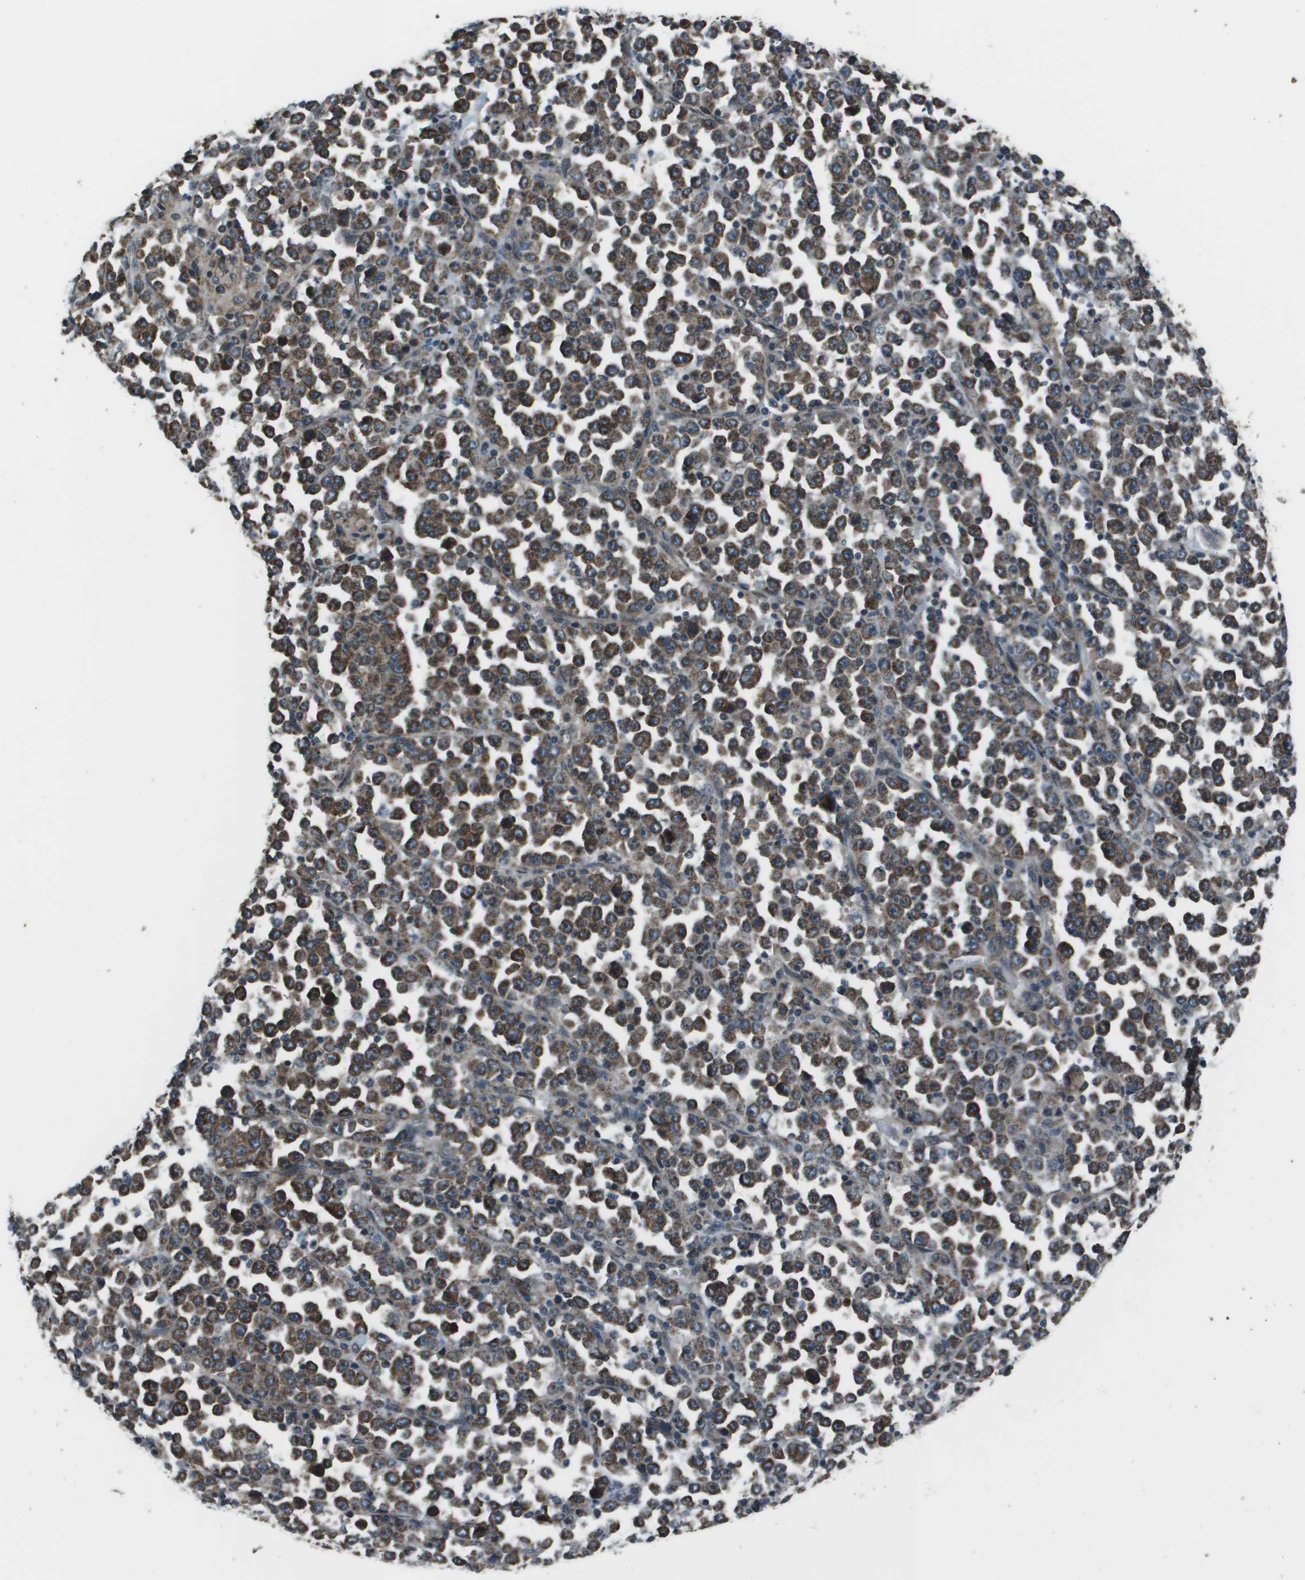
{"staining": {"intensity": "strong", "quantity": ">75%", "location": "cytoplasmic/membranous"}, "tissue": "stomach cancer", "cell_type": "Tumor cells", "image_type": "cancer", "snomed": [{"axis": "morphology", "description": "Normal tissue, NOS"}, {"axis": "morphology", "description": "Adenocarcinoma, NOS"}, {"axis": "topography", "description": "Stomach, upper"}, {"axis": "topography", "description": "Stomach"}], "caption": "A photomicrograph of human stomach adenocarcinoma stained for a protein reveals strong cytoplasmic/membranous brown staining in tumor cells.", "gene": "PPFIA1", "patient": {"sex": "male", "age": 59}}